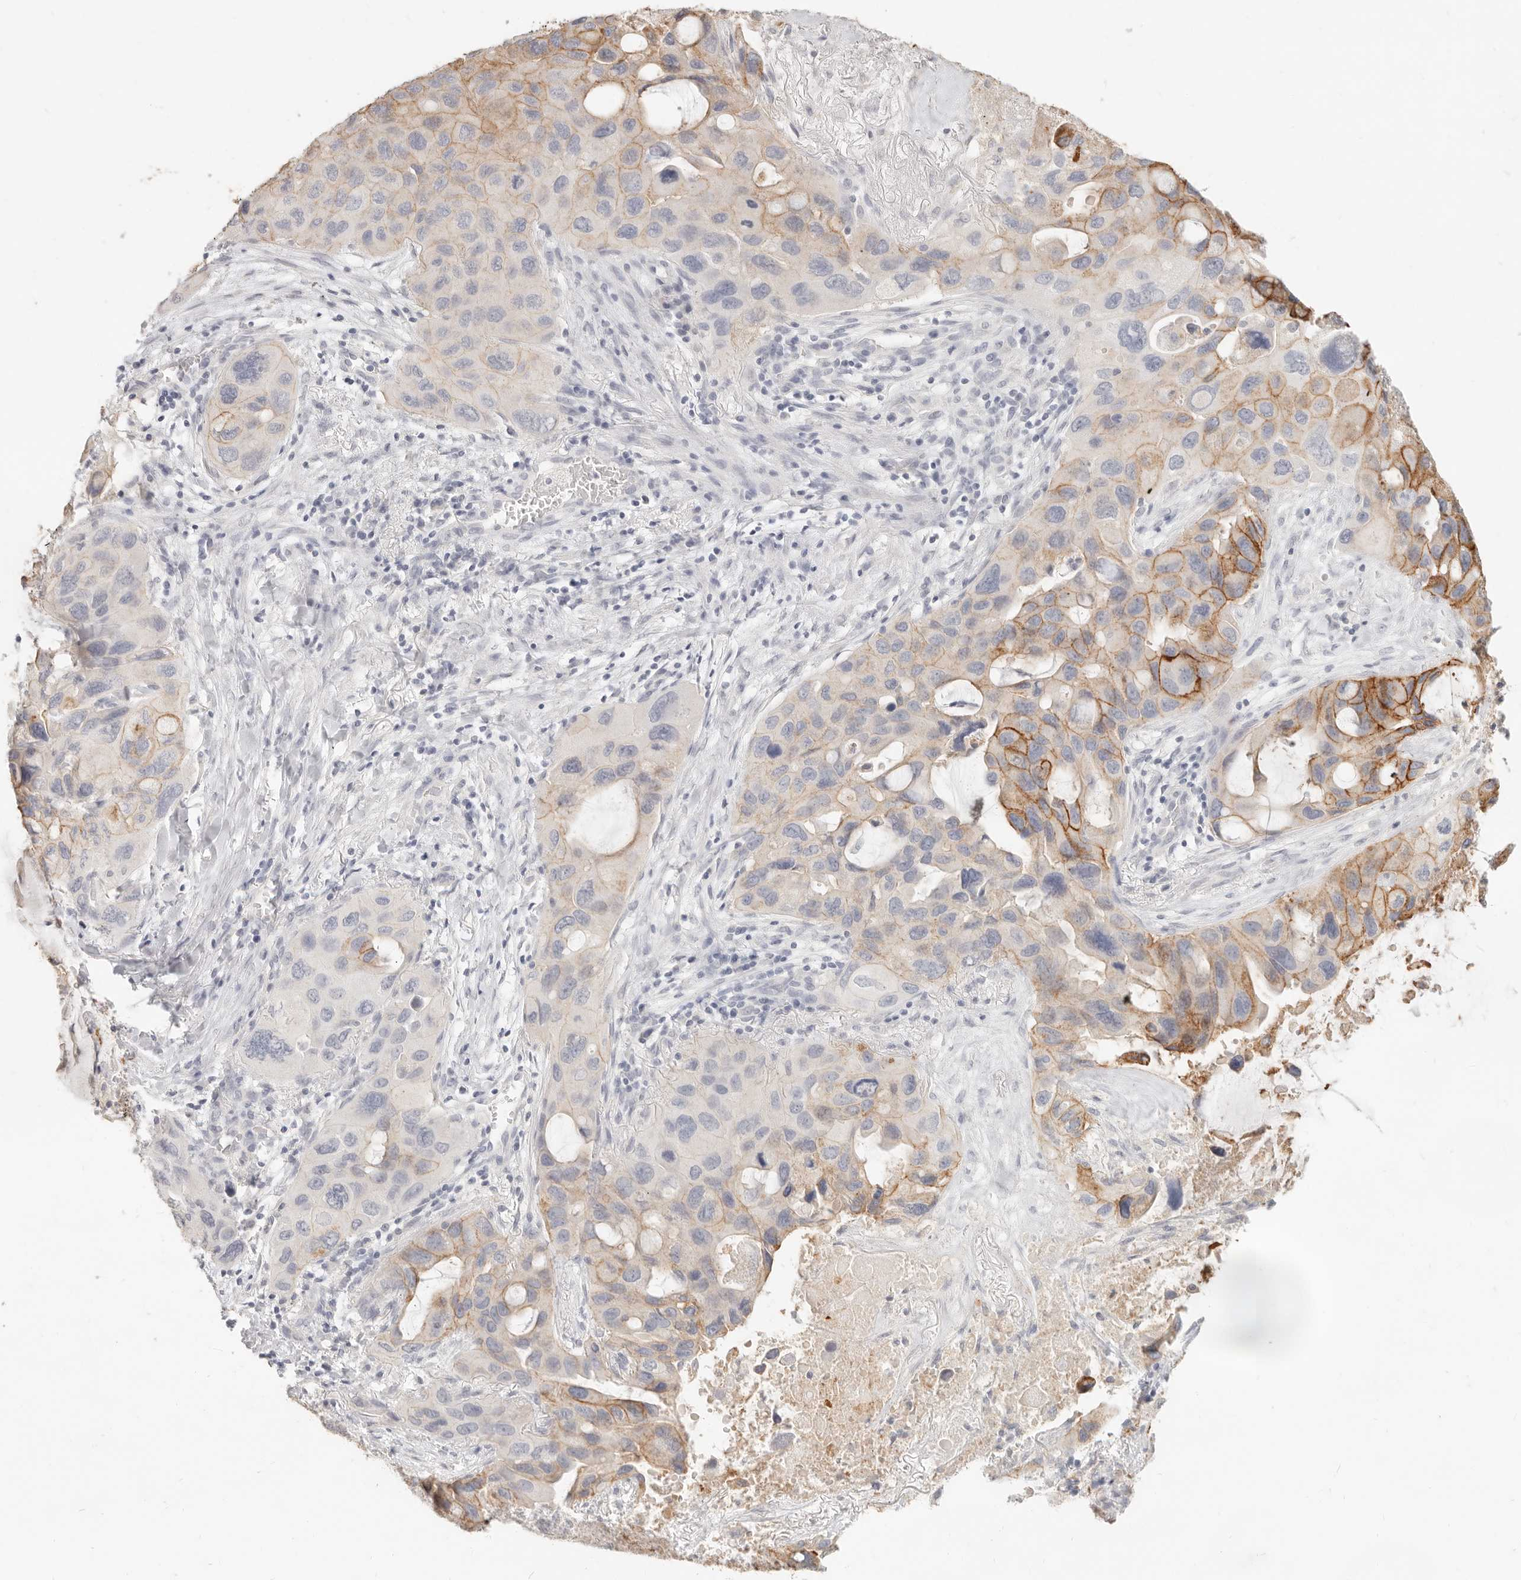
{"staining": {"intensity": "strong", "quantity": "<25%", "location": "cytoplasmic/membranous"}, "tissue": "lung cancer", "cell_type": "Tumor cells", "image_type": "cancer", "snomed": [{"axis": "morphology", "description": "Squamous cell carcinoma, NOS"}, {"axis": "topography", "description": "Lung"}], "caption": "Tumor cells show strong cytoplasmic/membranous positivity in approximately <25% of cells in lung cancer.", "gene": "EPCAM", "patient": {"sex": "female", "age": 73}}